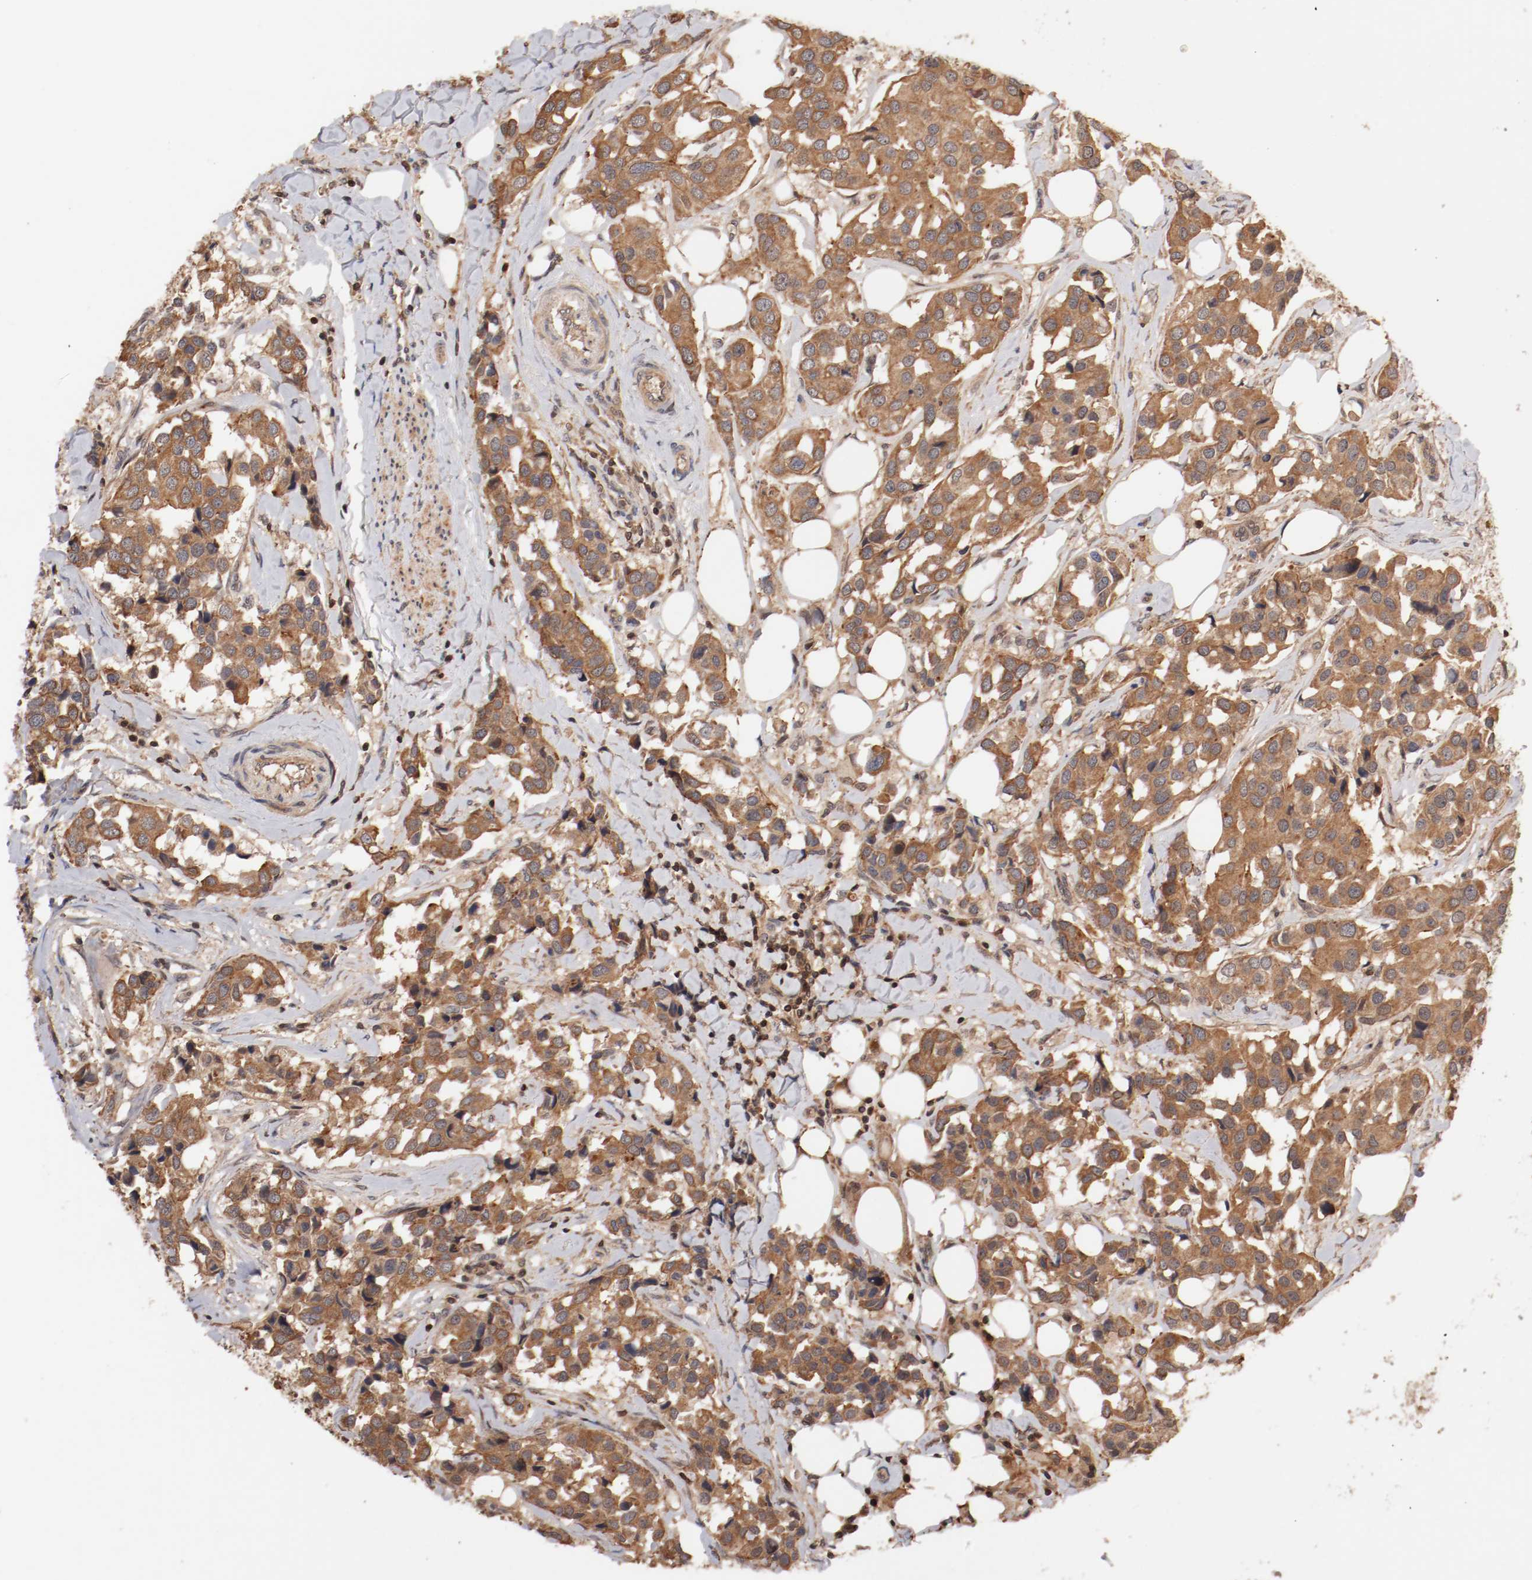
{"staining": {"intensity": "moderate", "quantity": ">75%", "location": "cytoplasmic/membranous"}, "tissue": "breast cancer", "cell_type": "Tumor cells", "image_type": "cancer", "snomed": [{"axis": "morphology", "description": "Duct carcinoma"}, {"axis": "topography", "description": "Breast"}], "caption": "Protein staining displays moderate cytoplasmic/membranous positivity in about >75% of tumor cells in breast cancer.", "gene": "GUF1", "patient": {"sex": "female", "age": 80}}